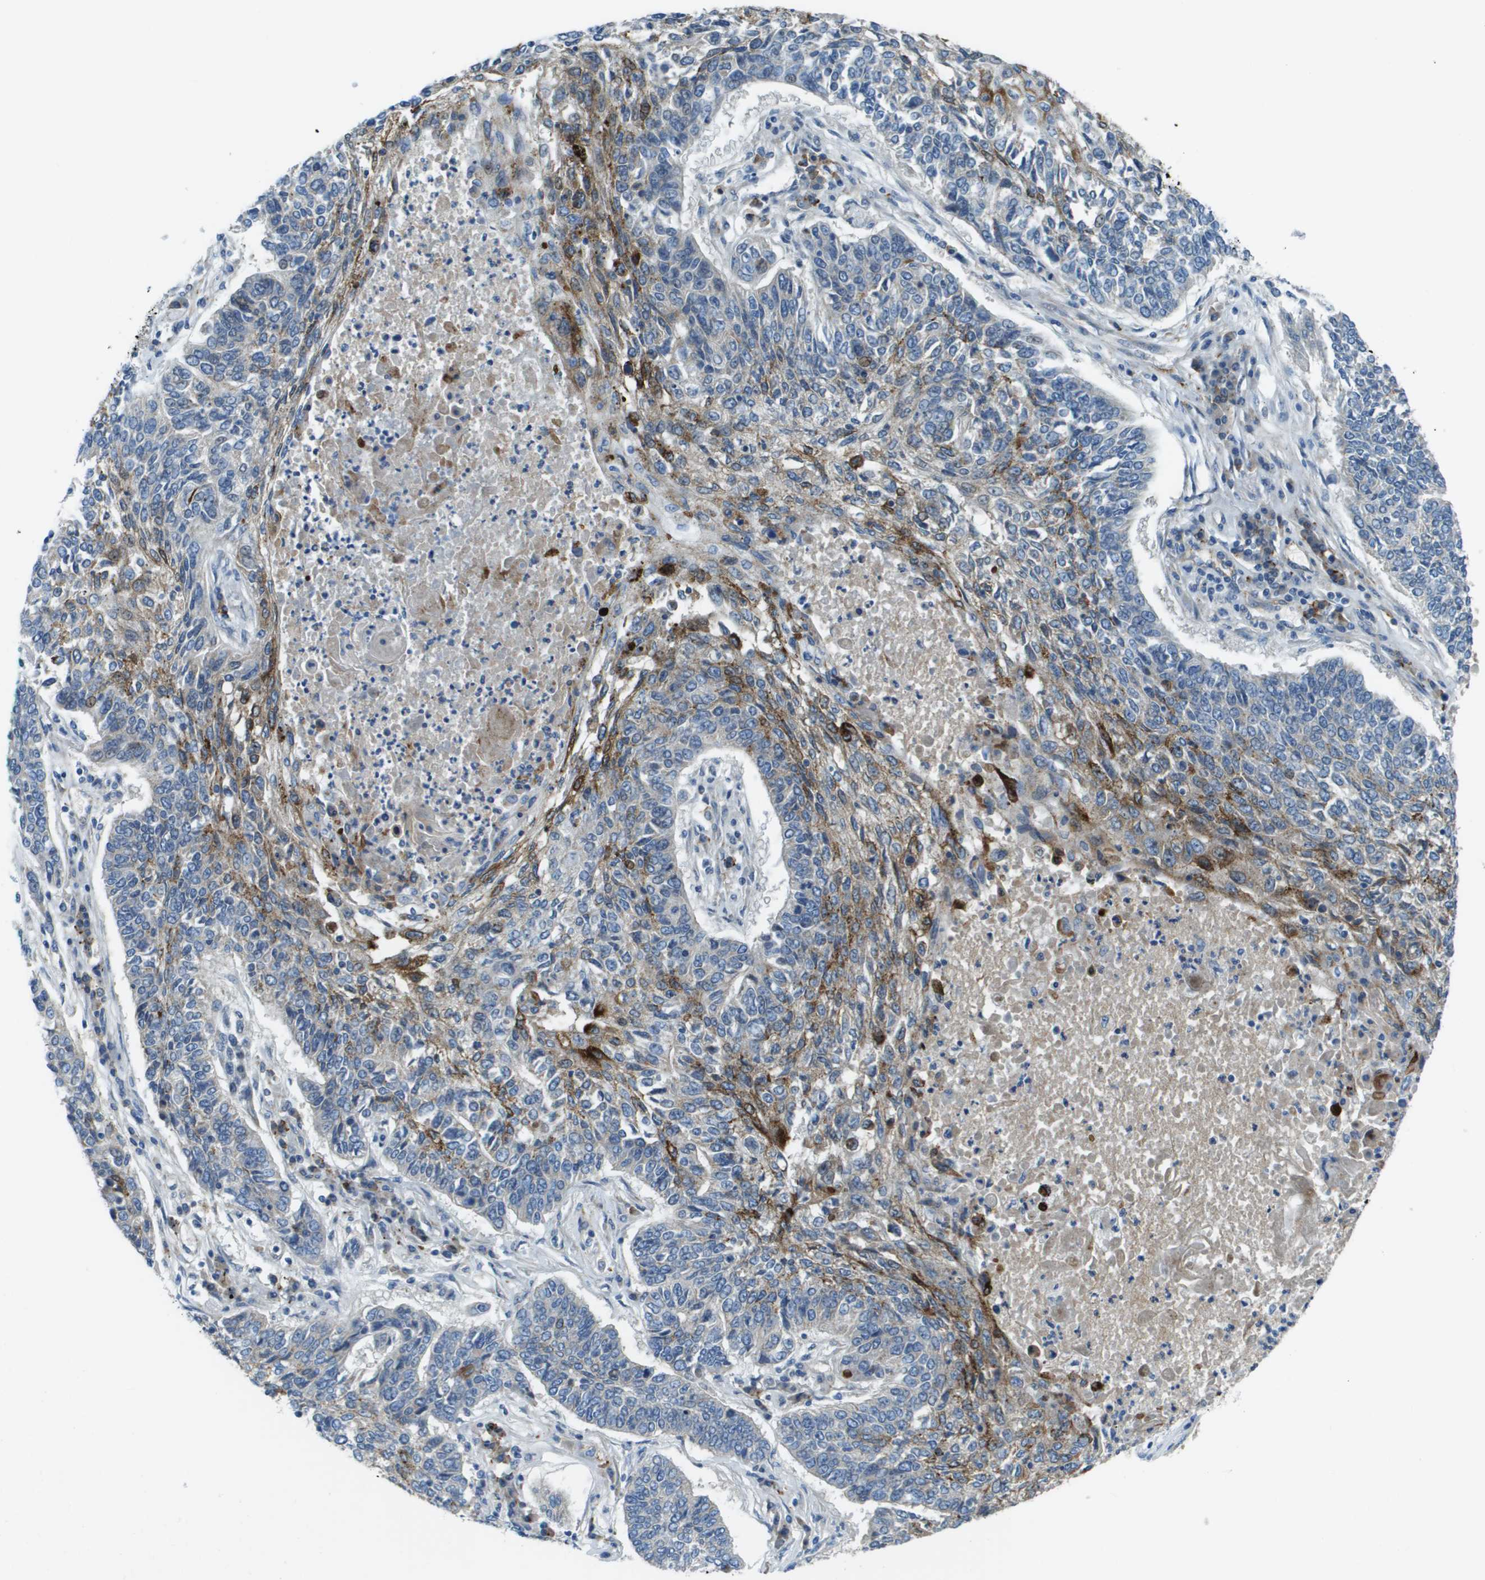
{"staining": {"intensity": "moderate", "quantity": "<25%", "location": "cytoplasmic/membranous"}, "tissue": "lung cancer", "cell_type": "Tumor cells", "image_type": "cancer", "snomed": [{"axis": "morphology", "description": "Normal tissue, NOS"}, {"axis": "morphology", "description": "Squamous cell carcinoma, NOS"}, {"axis": "topography", "description": "Cartilage tissue"}, {"axis": "topography", "description": "Bronchus"}, {"axis": "topography", "description": "Lung"}], "caption": "This is a micrograph of immunohistochemistry staining of lung cancer (squamous cell carcinoma), which shows moderate staining in the cytoplasmic/membranous of tumor cells.", "gene": "SDC1", "patient": {"sex": "female", "age": 49}}